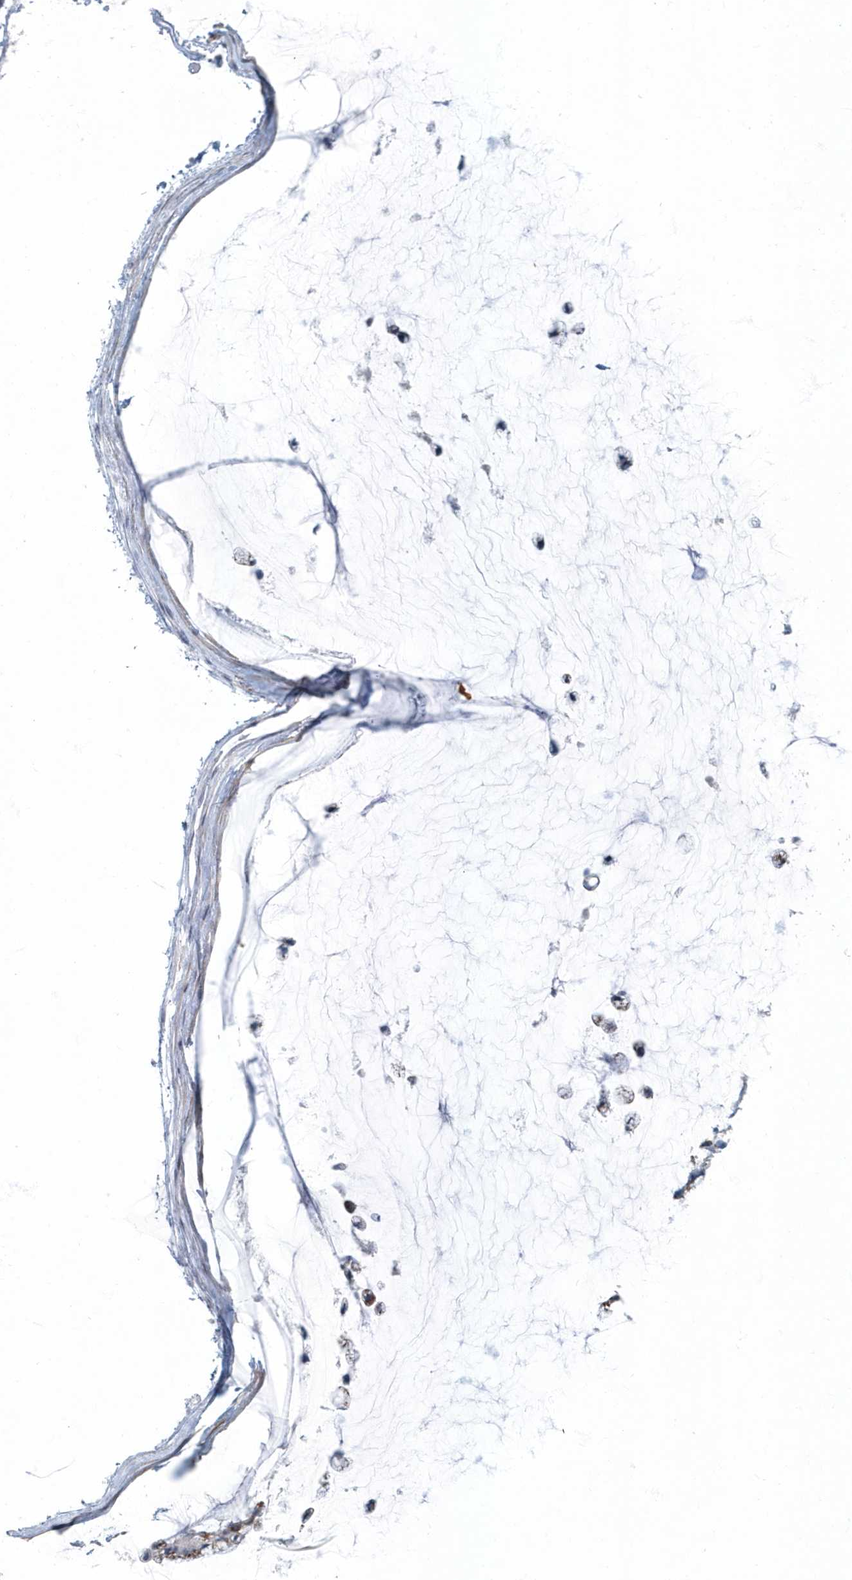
{"staining": {"intensity": "moderate", "quantity": "25%-75%", "location": "cytoplasmic/membranous"}, "tissue": "ovarian cancer", "cell_type": "Tumor cells", "image_type": "cancer", "snomed": [{"axis": "morphology", "description": "Cystadenocarcinoma, mucinous, NOS"}, {"axis": "topography", "description": "Ovary"}], "caption": "Immunohistochemical staining of human ovarian cancer (mucinous cystadenocarcinoma) exhibits moderate cytoplasmic/membranous protein expression in approximately 25%-75% of tumor cells.", "gene": "MYOT", "patient": {"sex": "female", "age": 39}}